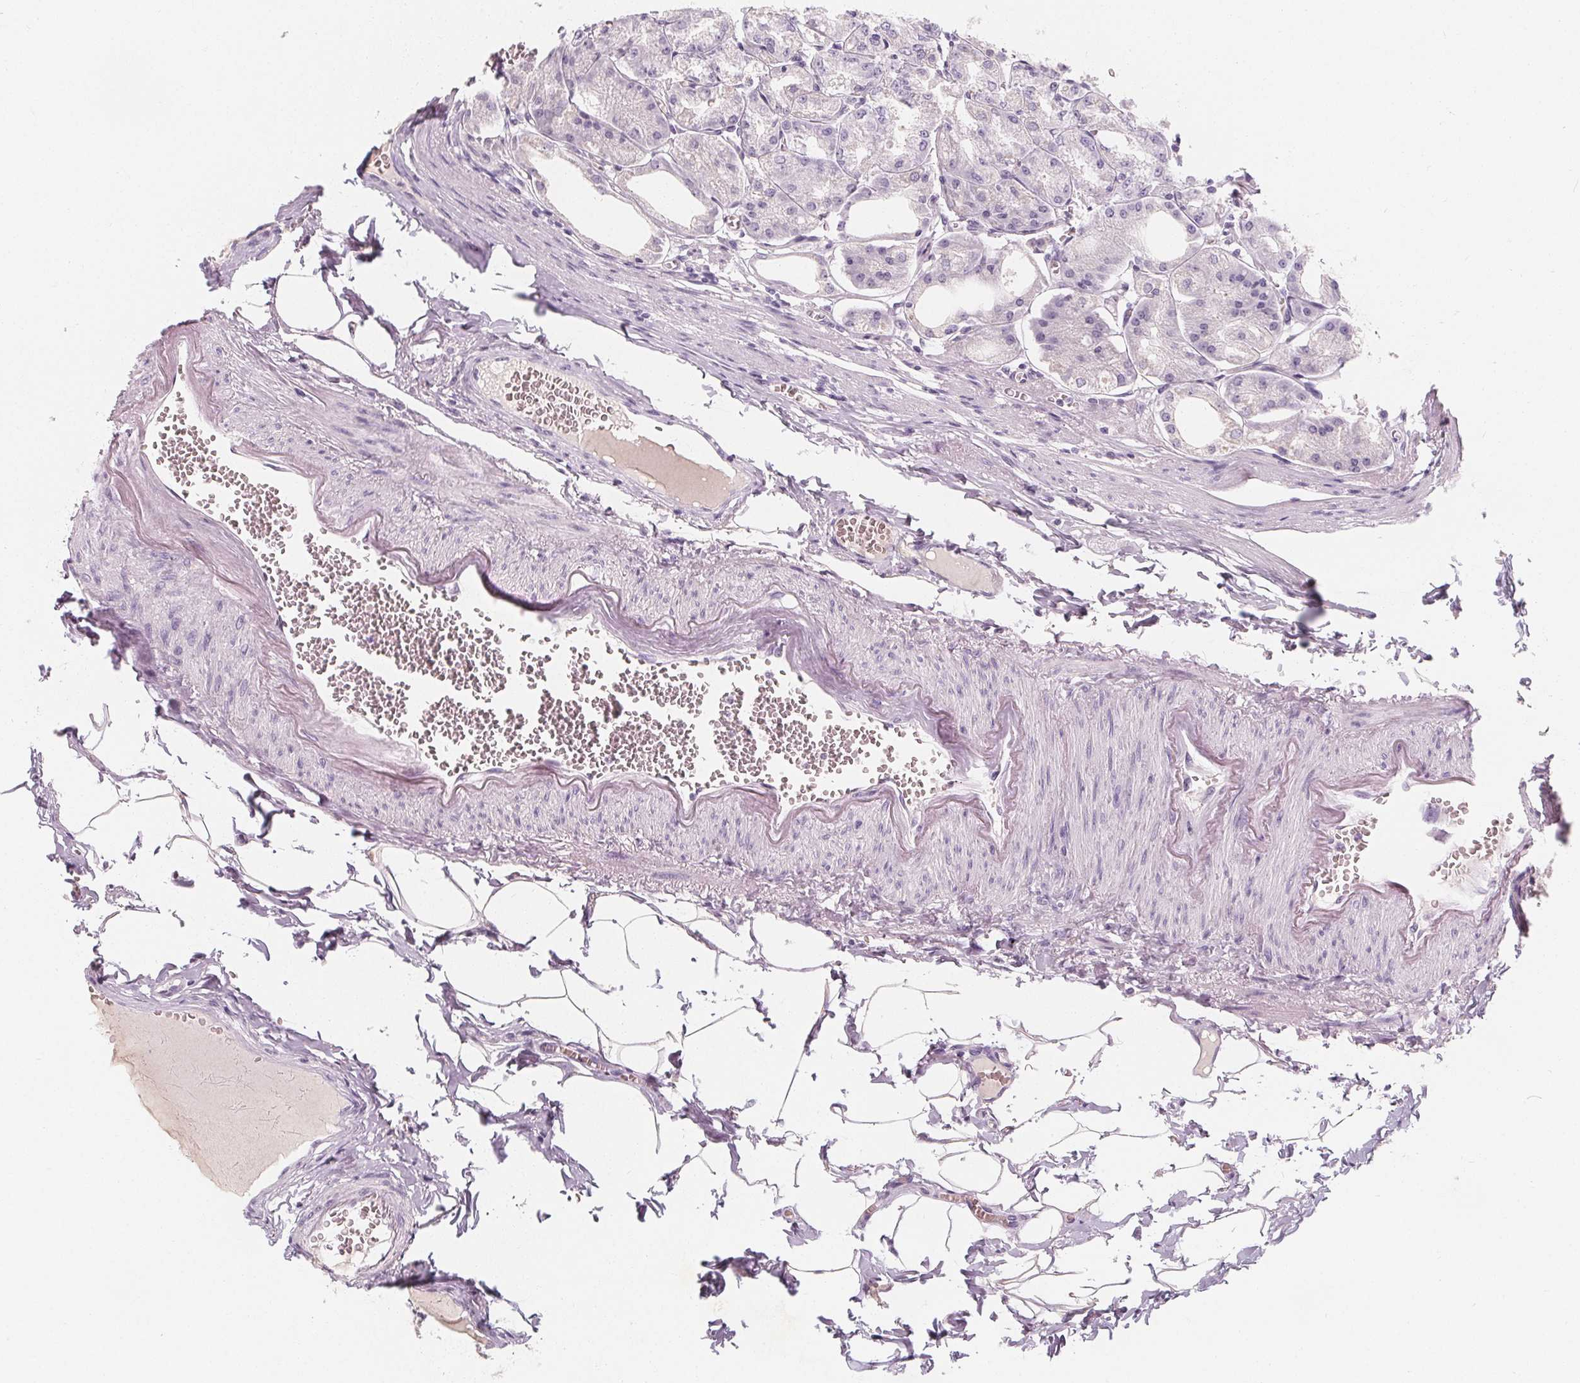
{"staining": {"intensity": "moderate", "quantity": "<25%", "location": "nuclear"}, "tissue": "stomach", "cell_type": "Glandular cells", "image_type": "normal", "snomed": [{"axis": "morphology", "description": "Normal tissue, NOS"}, {"axis": "topography", "description": "Stomach, lower"}], "caption": "Glandular cells exhibit low levels of moderate nuclear staining in approximately <25% of cells in benign stomach. (DAB (3,3'-diaminobenzidine) IHC with brightfield microscopy, high magnification).", "gene": "DBX2", "patient": {"sex": "male", "age": 71}}